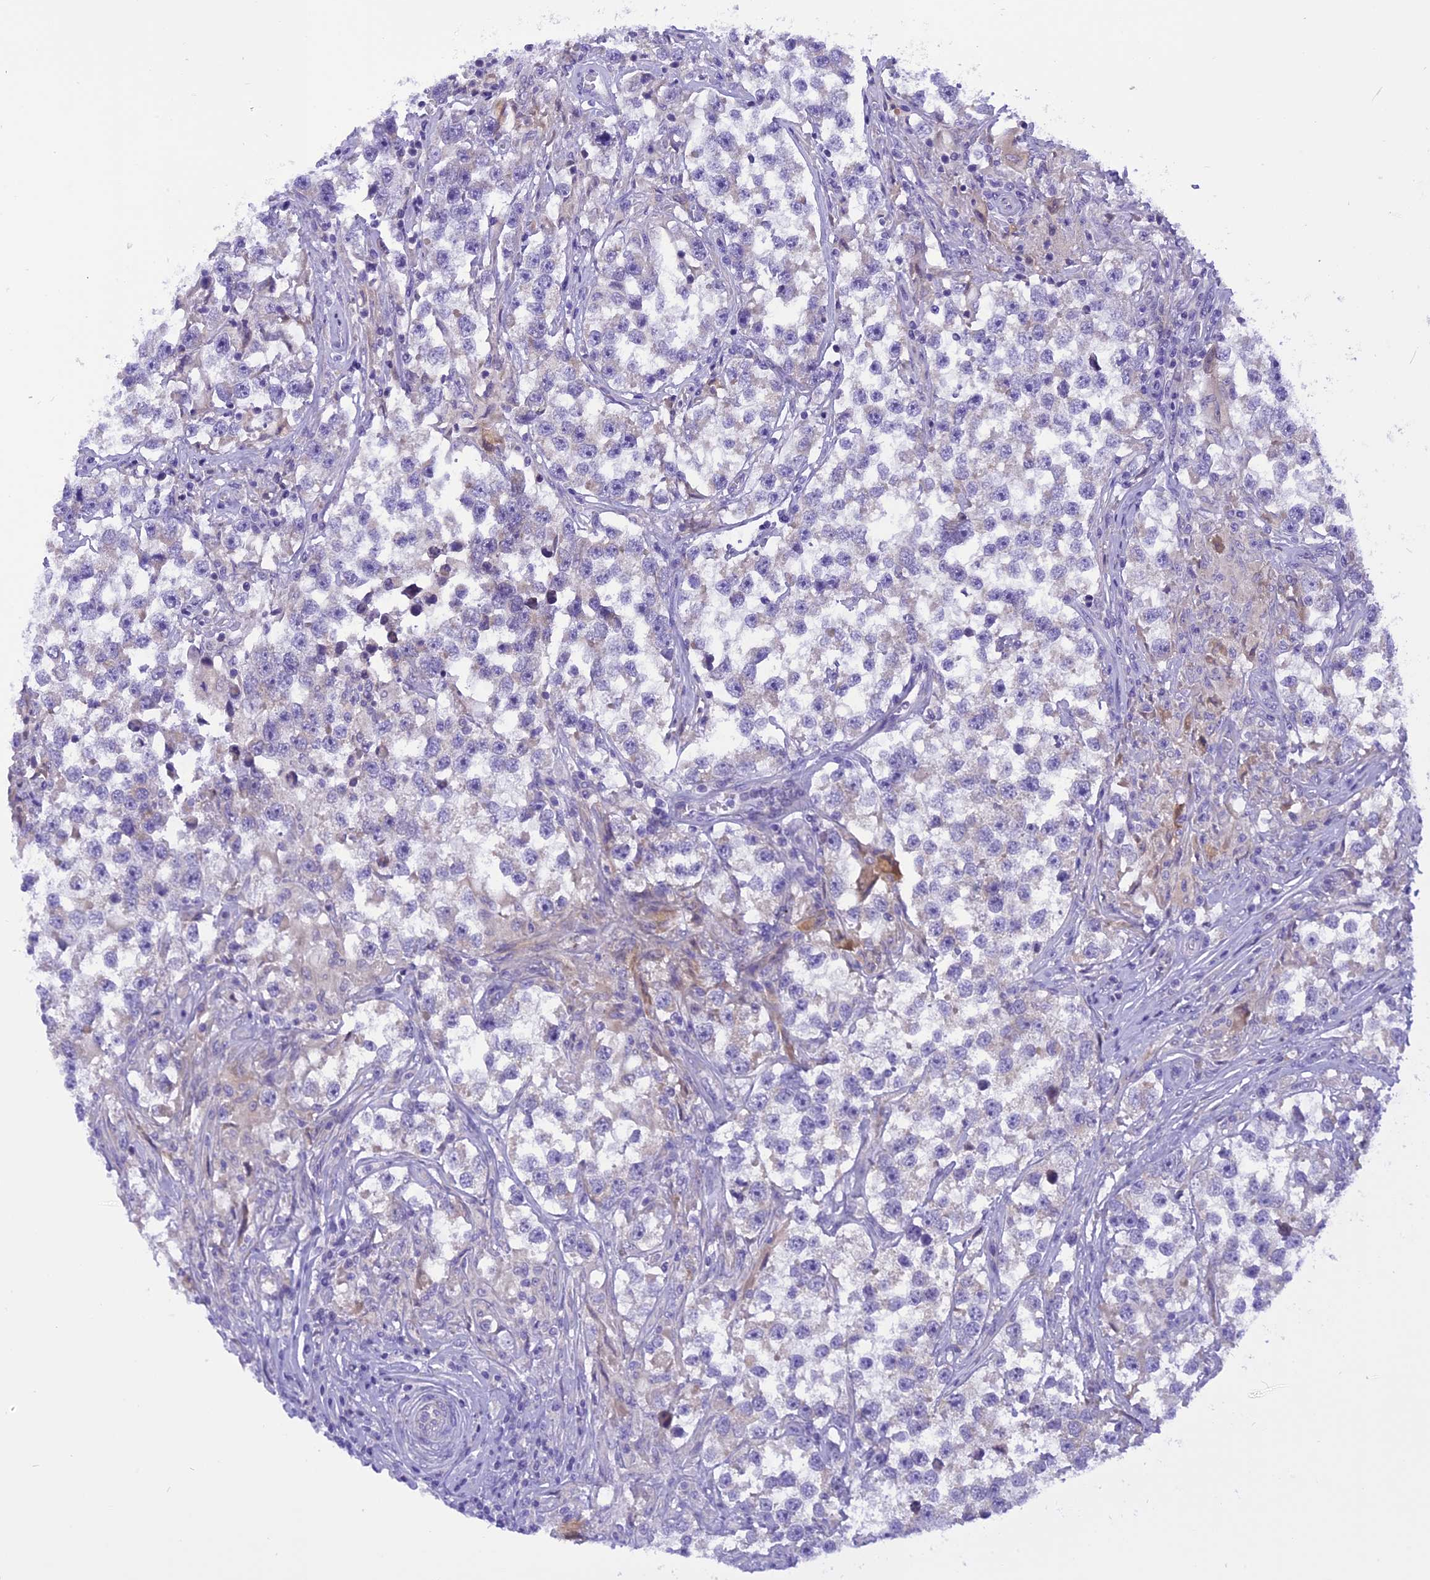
{"staining": {"intensity": "negative", "quantity": "none", "location": "none"}, "tissue": "testis cancer", "cell_type": "Tumor cells", "image_type": "cancer", "snomed": [{"axis": "morphology", "description": "Seminoma, NOS"}, {"axis": "topography", "description": "Testis"}], "caption": "Testis cancer stained for a protein using IHC exhibits no staining tumor cells.", "gene": "TRIM3", "patient": {"sex": "male", "age": 46}}